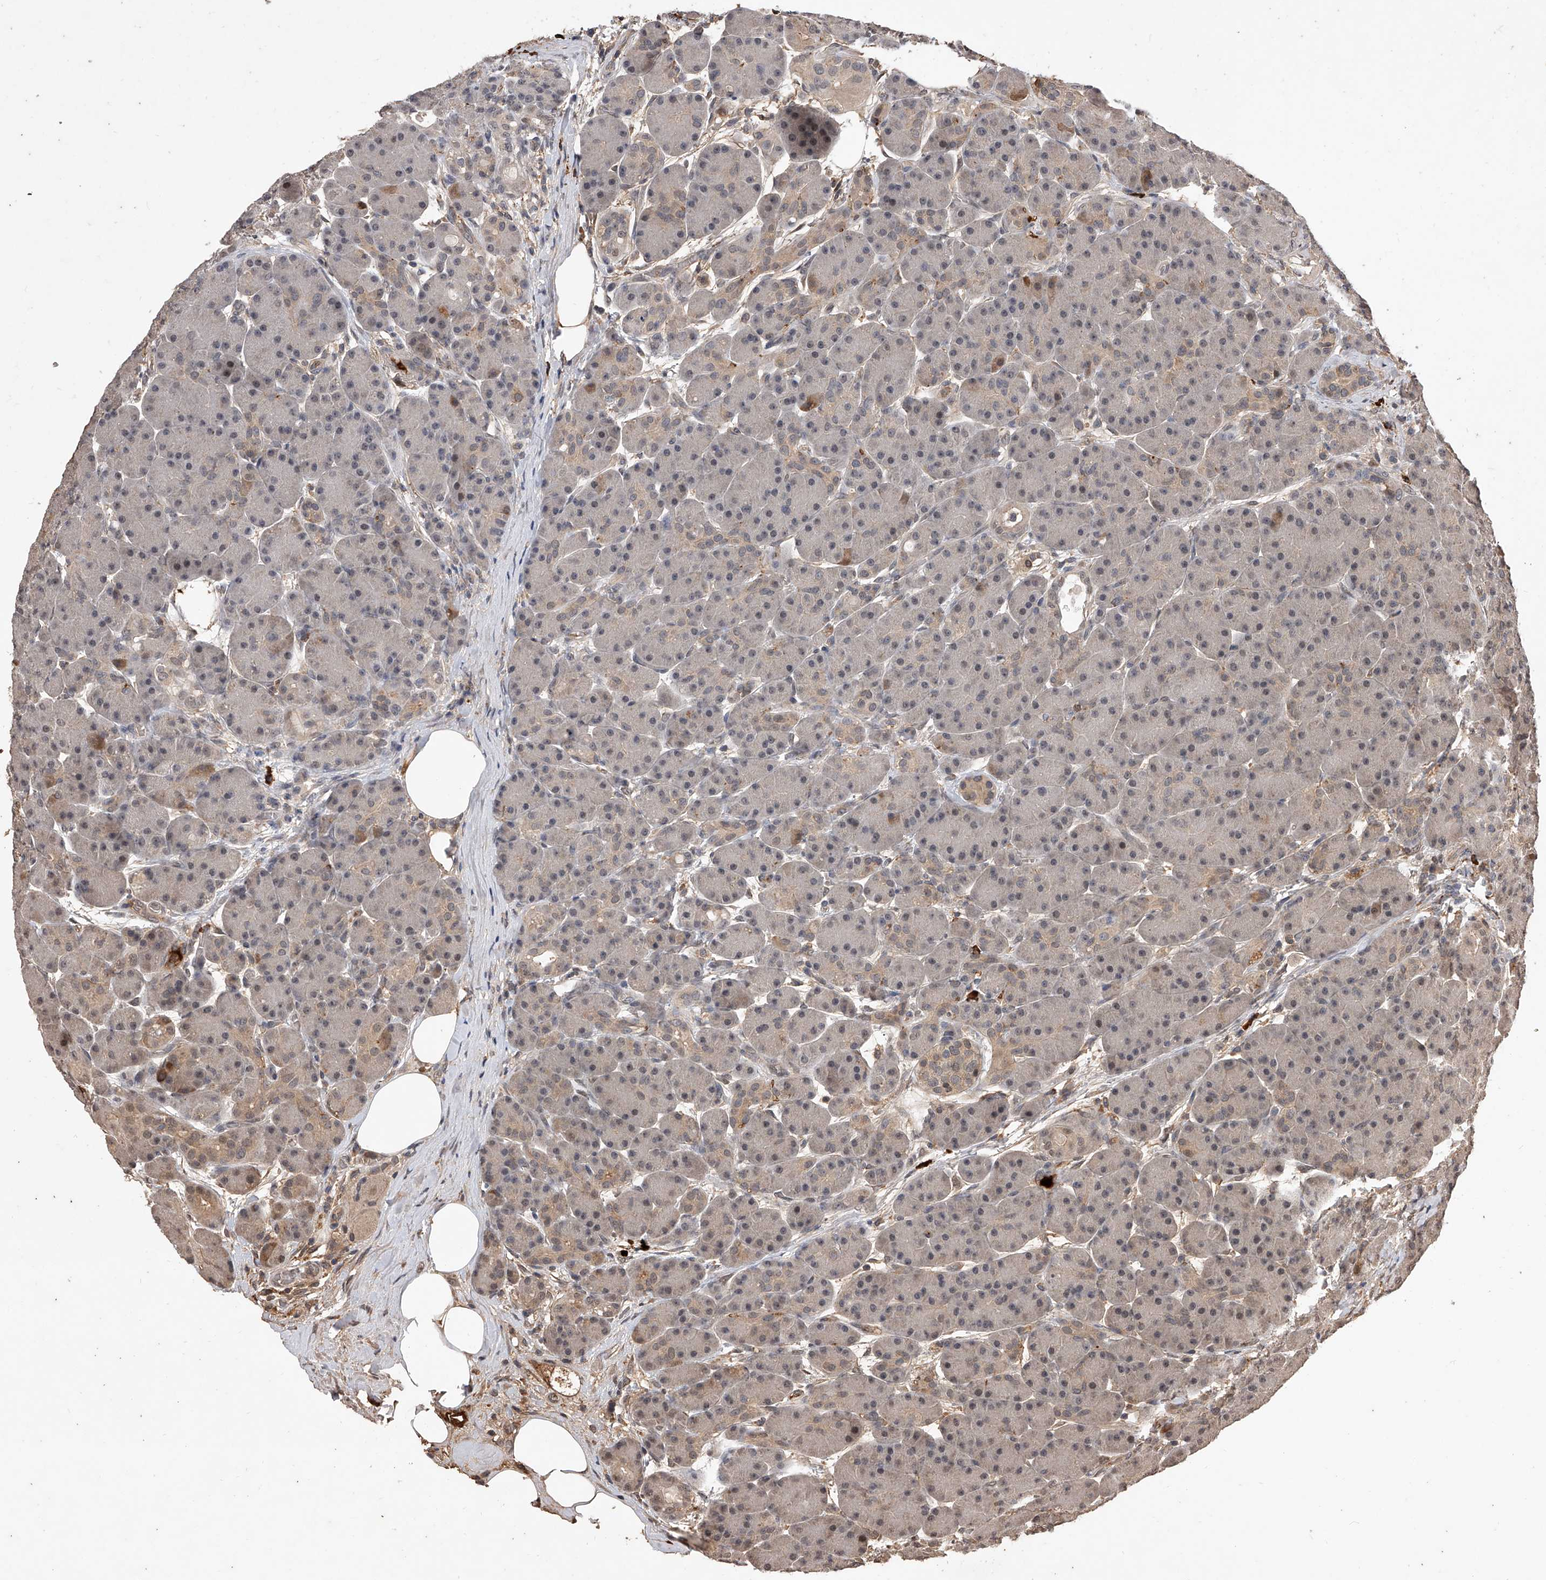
{"staining": {"intensity": "moderate", "quantity": "<25%", "location": "cytoplasmic/membranous,nuclear"}, "tissue": "pancreas", "cell_type": "Exocrine glandular cells", "image_type": "normal", "snomed": [{"axis": "morphology", "description": "Normal tissue, NOS"}, {"axis": "topography", "description": "Pancreas"}], "caption": "Immunohistochemistry image of normal pancreas: human pancreas stained using IHC displays low levels of moderate protein expression localized specifically in the cytoplasmic/membranous,nuclear of exocrine glandular cells, appearing as a cytoplasmic/membranous,nuclear brown color.", "gene": "CFAP410", "patient": {"sex": "male", "age": 63}}